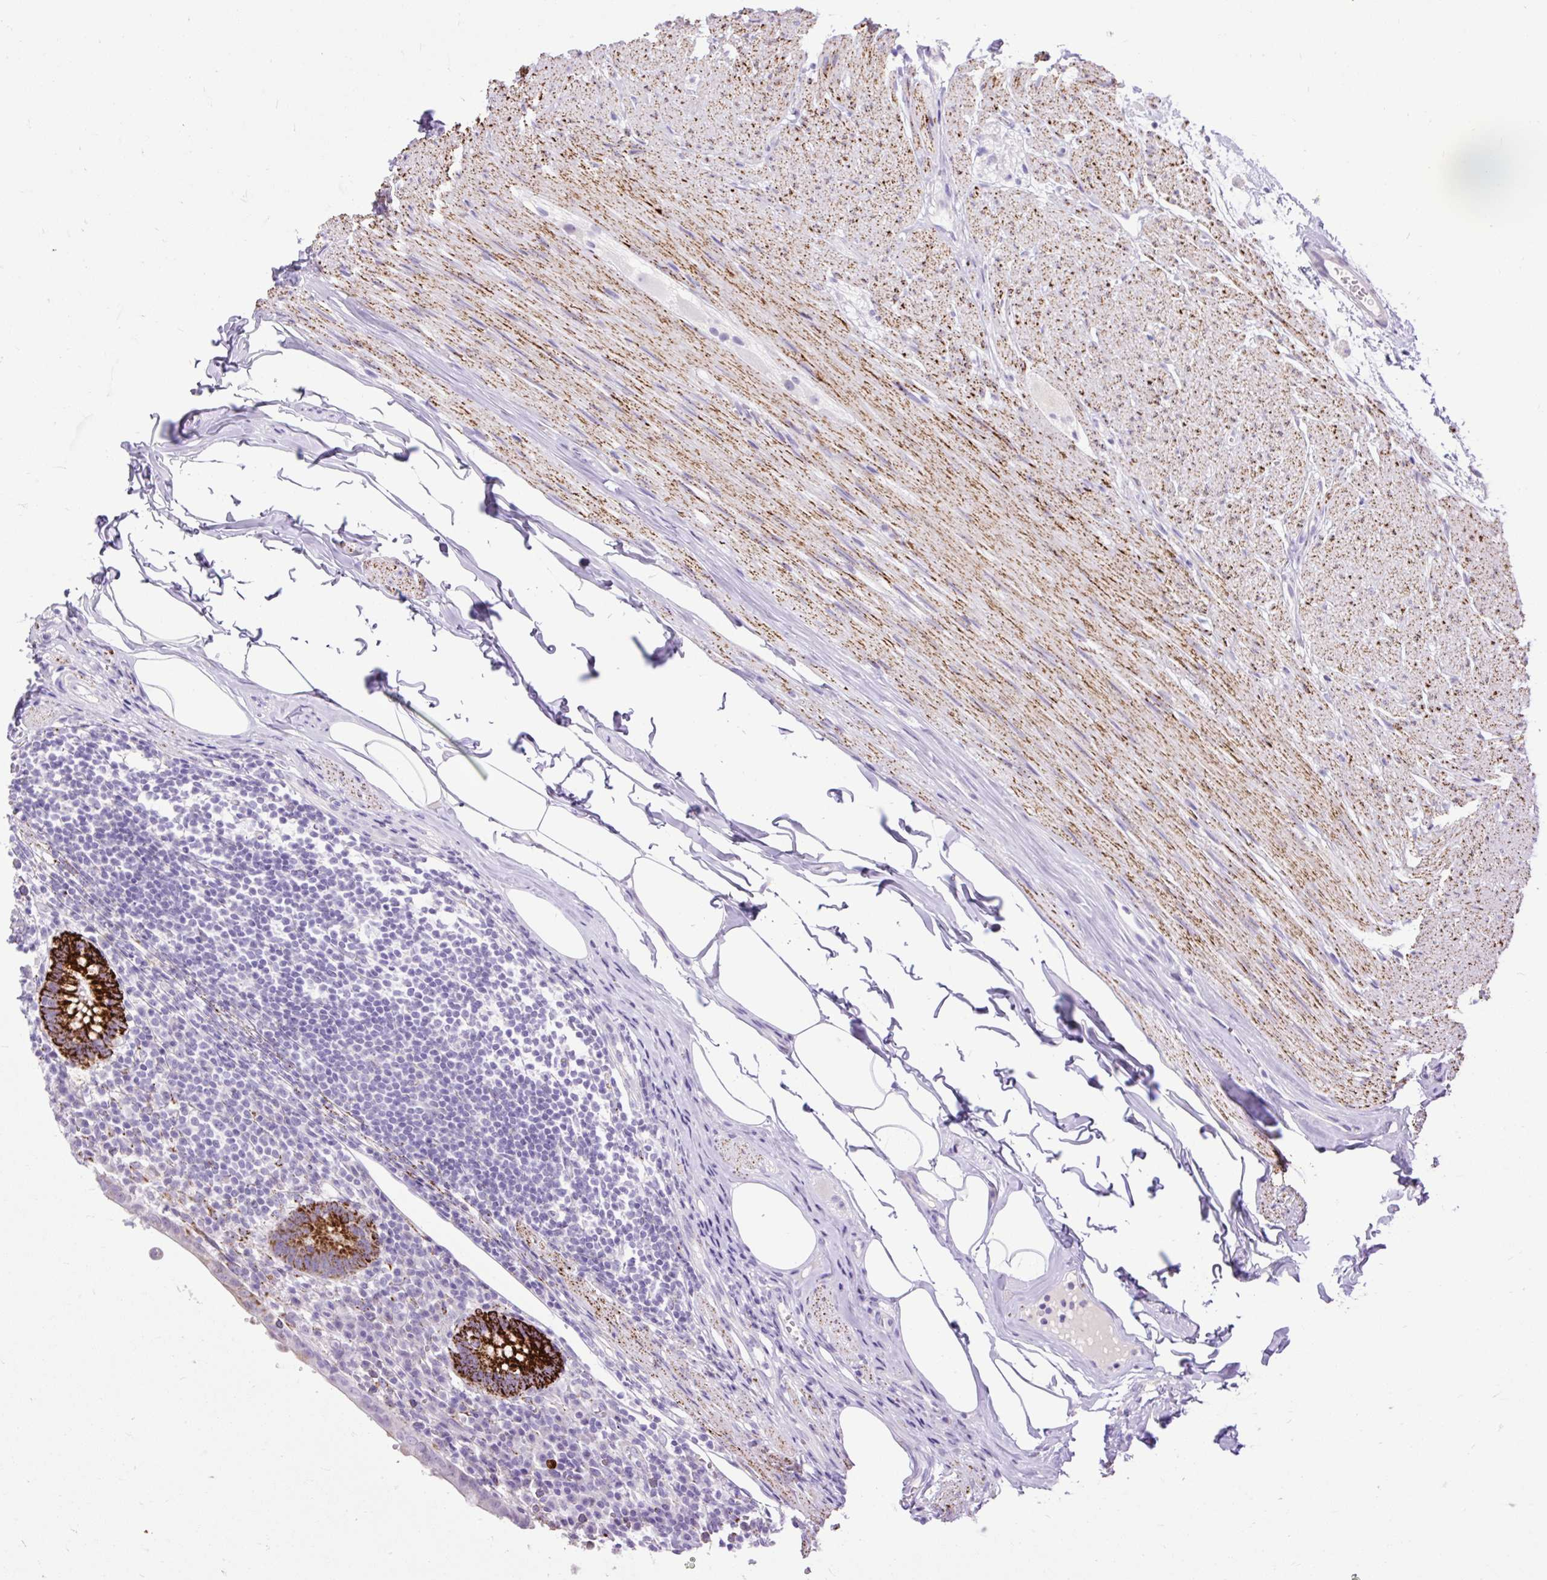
{"staining": {"intensity": "strong", "quantity": ">75%", "location": "cytoplasmic/membranous"}, "tissue": "appendix", "cell_type": "Glandular cells", "image_type": "normal", "snomed": [{"axis": "morphology", "description": "Normal tissue, NOS"}, {"axis": "topography", "description": "Appendix"}], "caption": "Protein analysis of benign appendix reveals strong cytoplasmic/membranous staining in about >75% of glandular cells. (IHC, brightfield microscopy, high magnification).", "gene": "ZNF256", "patient": {"sex": "female", "age": 56}}